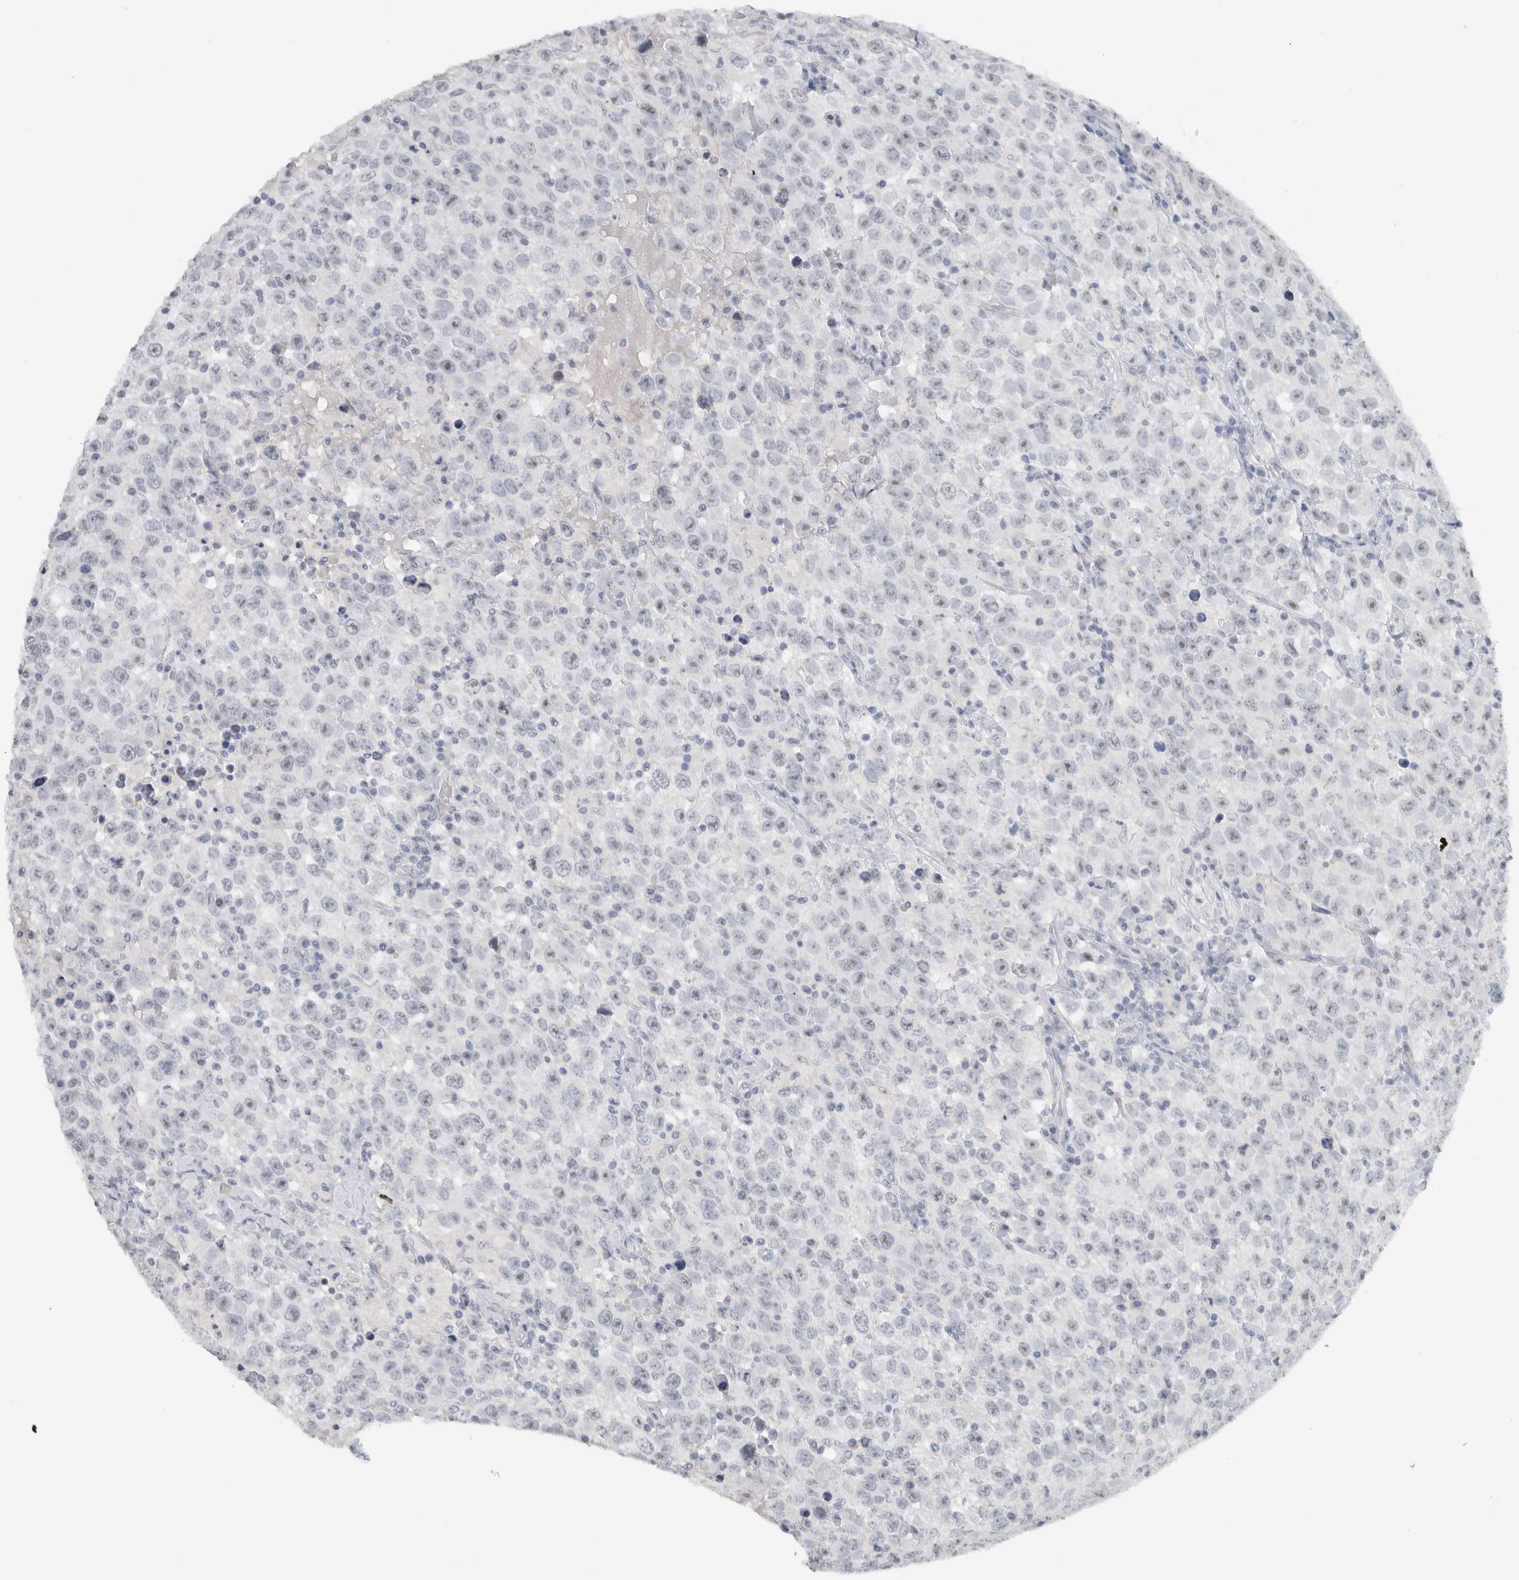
{"staining": {"intensity": "negative", "quantity": "none", "location": "none"}, "tissue": "testis cancer", "cell_type": "Tumor cells", "image_type": "cancer", "snomed": [{"axis": "morphology", "description": "Seminoma, NOS"}, {"axis": "topography", "description": "Testis"}], "caption": "High magnification brightfield microscopy of testis cancer (seminoma) stained with DAB (3,3'-diaminobenzidine) (brown) and counterstained with hematoxylin (blue): tumor cells show no significant positivity. (IHC, brightfield microscopy, high magnification).", "gene": "FMR1NB", "patient": {"sex": "male", "age": 41}}